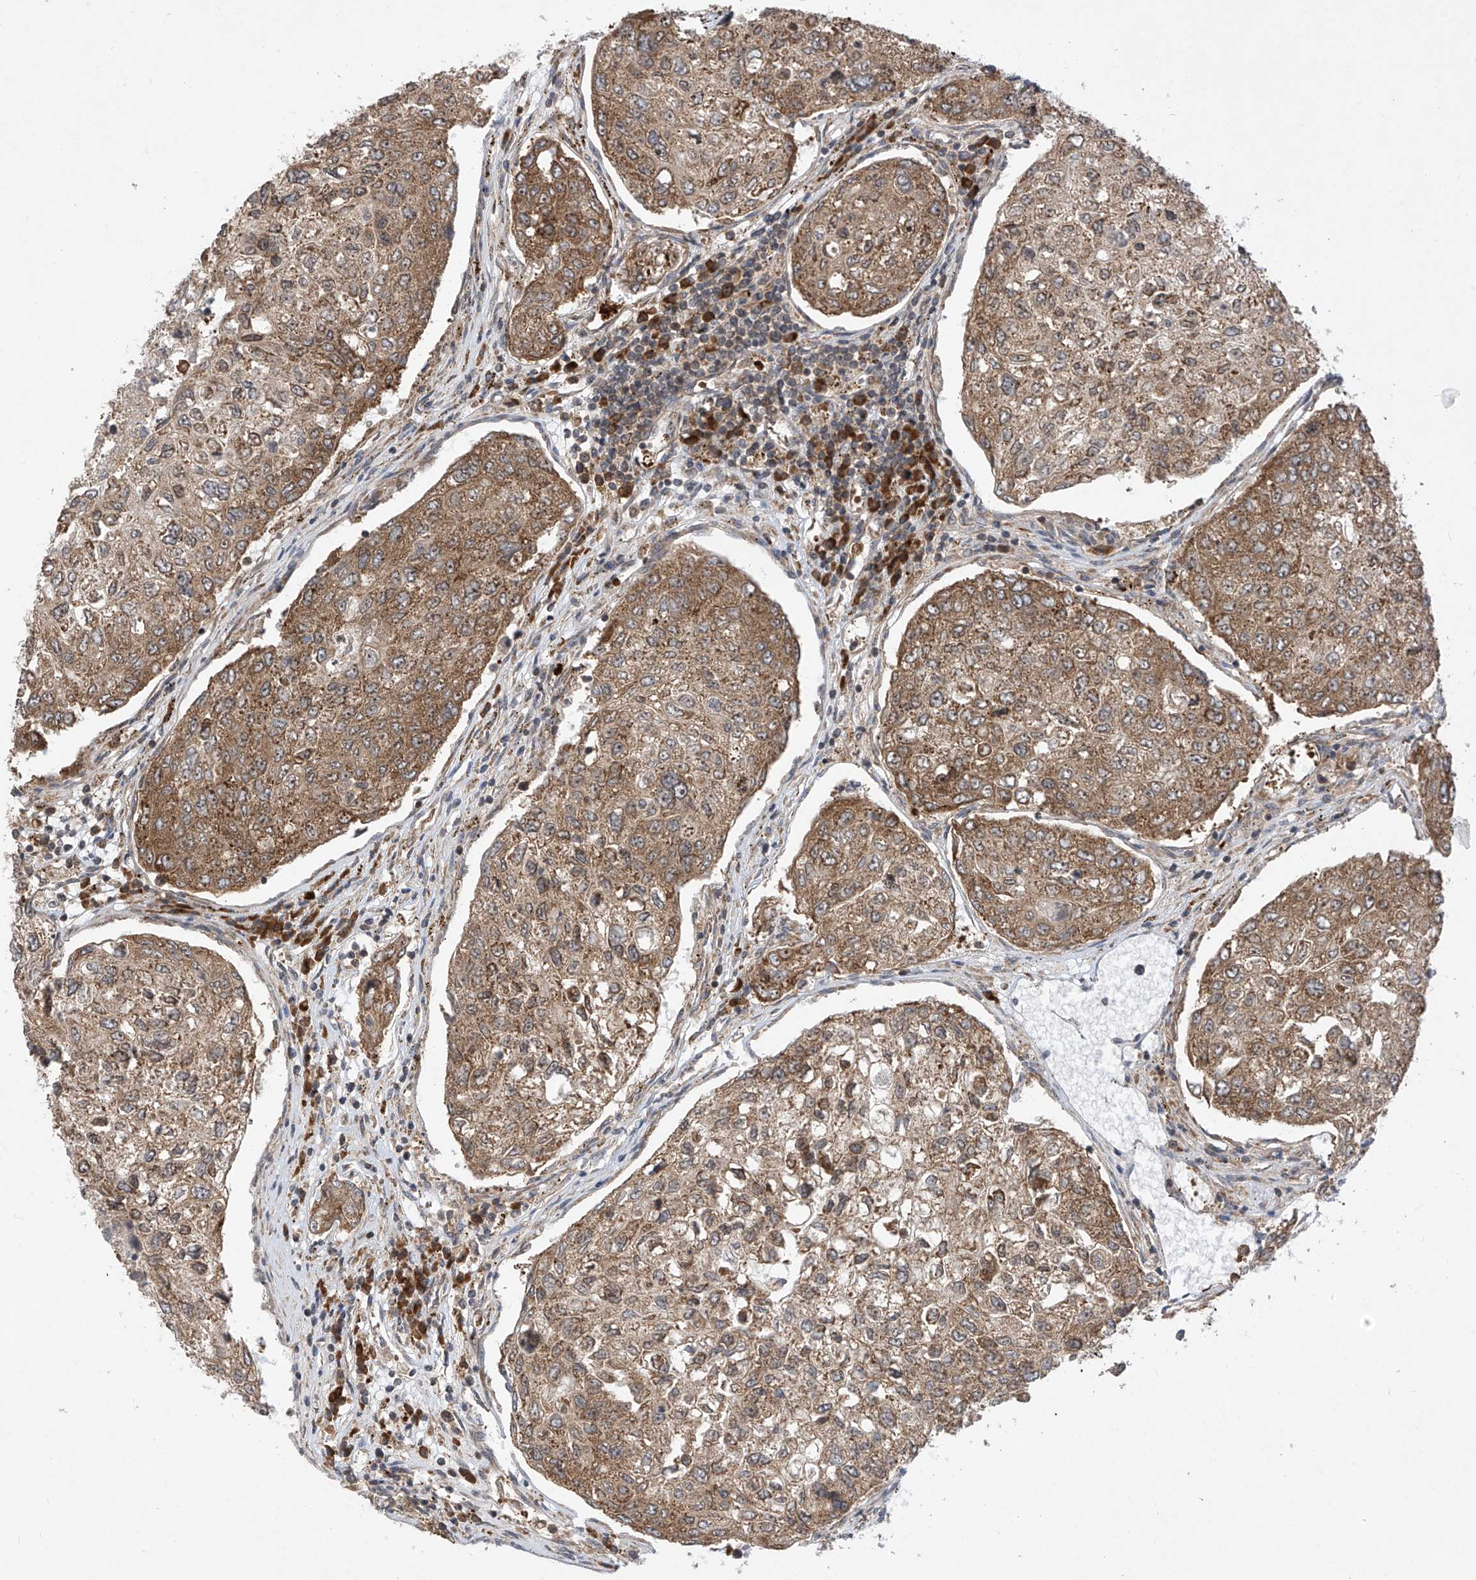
{"staining": {"intensity": "moderate", "quantity": ">75%", "location": "cytoplasmic/membranous"}, "tissue": "urothelial cancer", "cell_type": "Tumor cells", "image_type": "cancer", "snomed": [{"axis": "morphology", "description": "Urothelial carcinoma, High grade"}, {"axis": "topography", "description": "Lymph node"}, {"axis": "topography", "description": "Urinary bladder"}], "caption": "Immunohistochemical staining of urothelial carcinoma (high-grade) shows medium levels of moderate cytoplasmic/membranous positivity in about >75% of tumor cells.", "gene": "RPL34", "patient": {"sex": "male", "age": 51}}